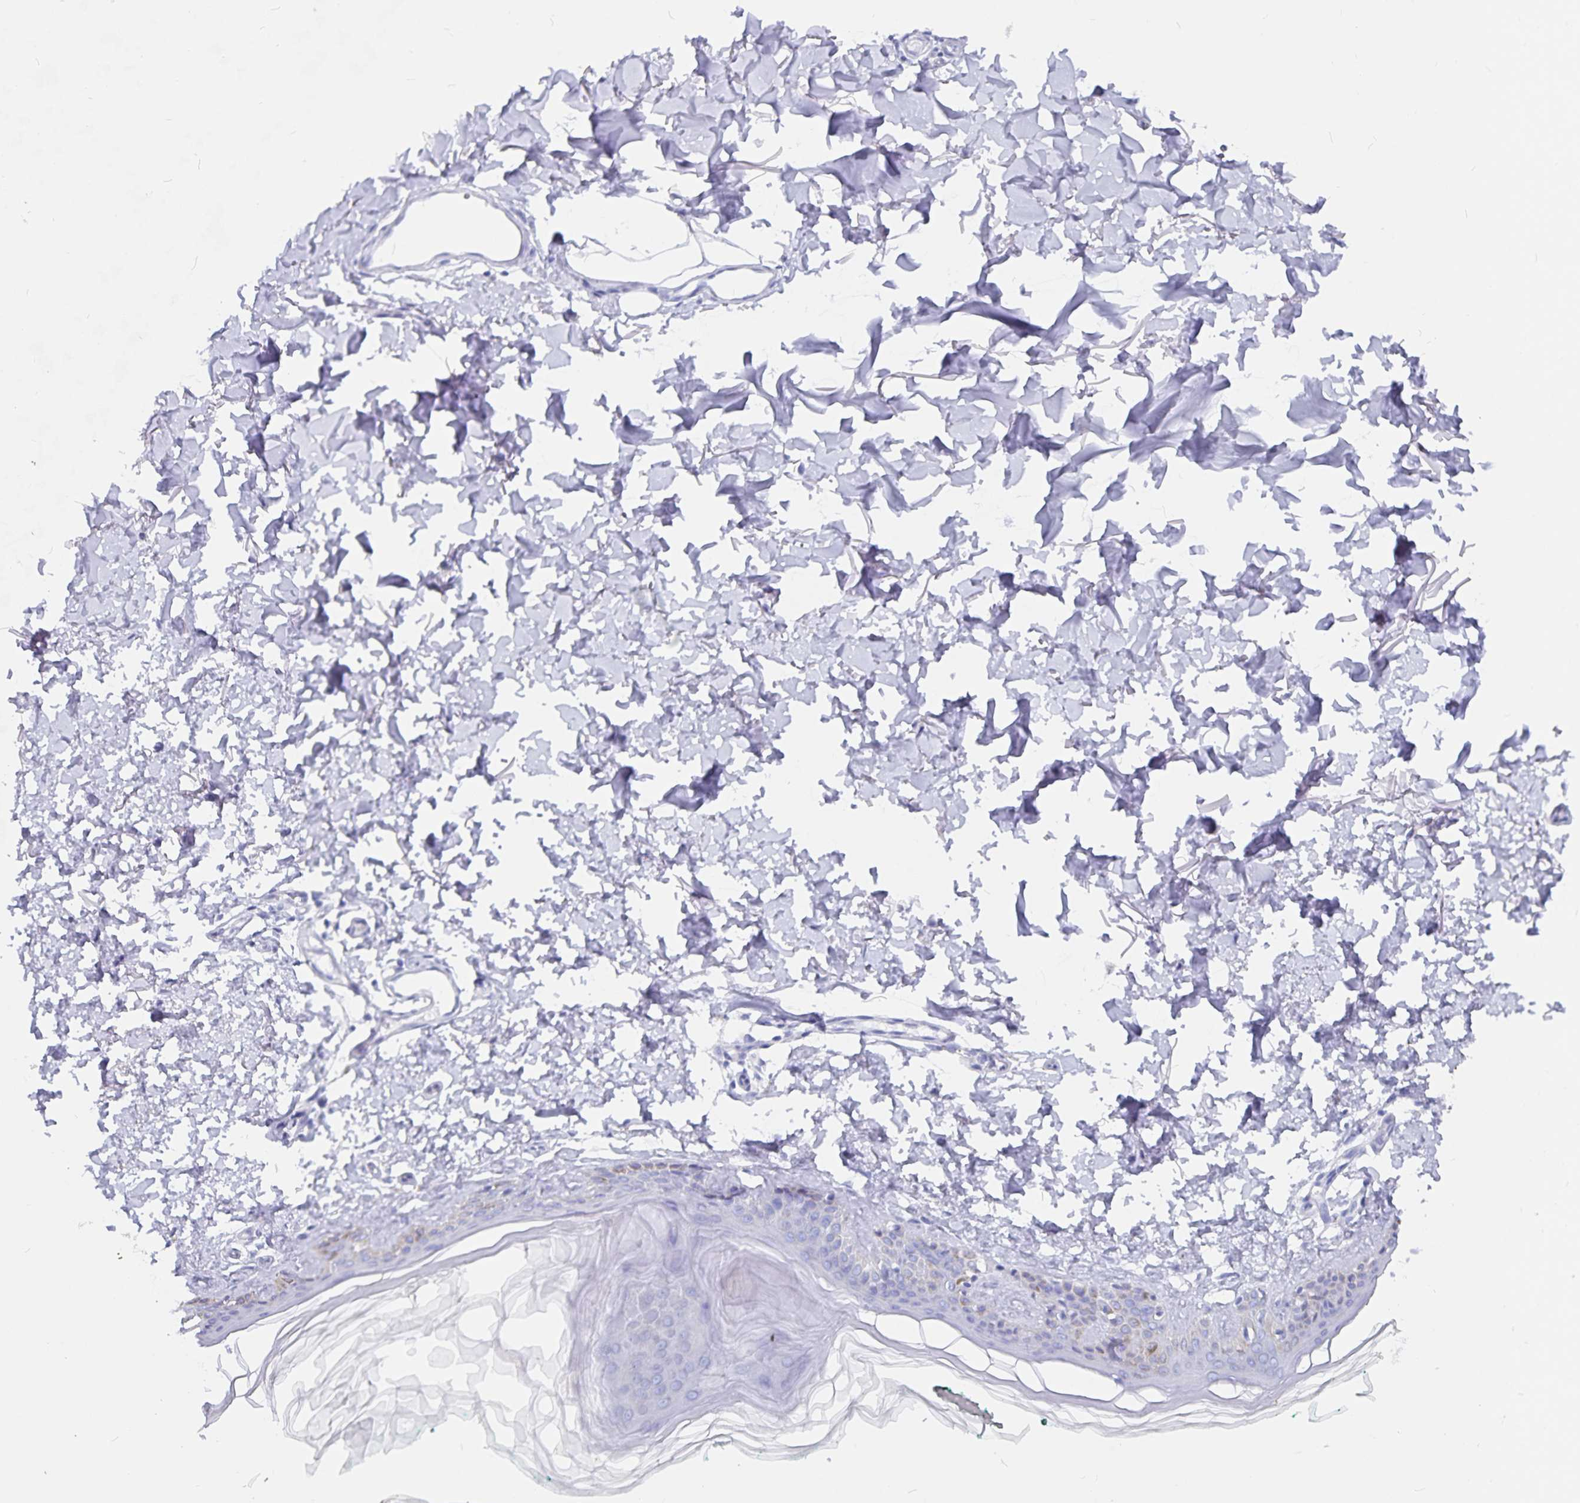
{"staining": {"intensity": "negative", "quantity": "none", "location": "none"}, "tissue": "skin", "cell_type": "Fibroblasts", "image_type": "normal", "snomed": [{"axis": "morphology", "description": "Normal tissue, NOS"}, {"axis": "topography", "description": "Skin"}, {"axis": "topography", "description": "Peripheral nerve tissue"}], "caption": "Immunohistochemistry (IHC) of normal human skin exhibits no staining in fibroblasts.", "gene": "SNTN", "patient": {"sex": "female", "age": 45}}